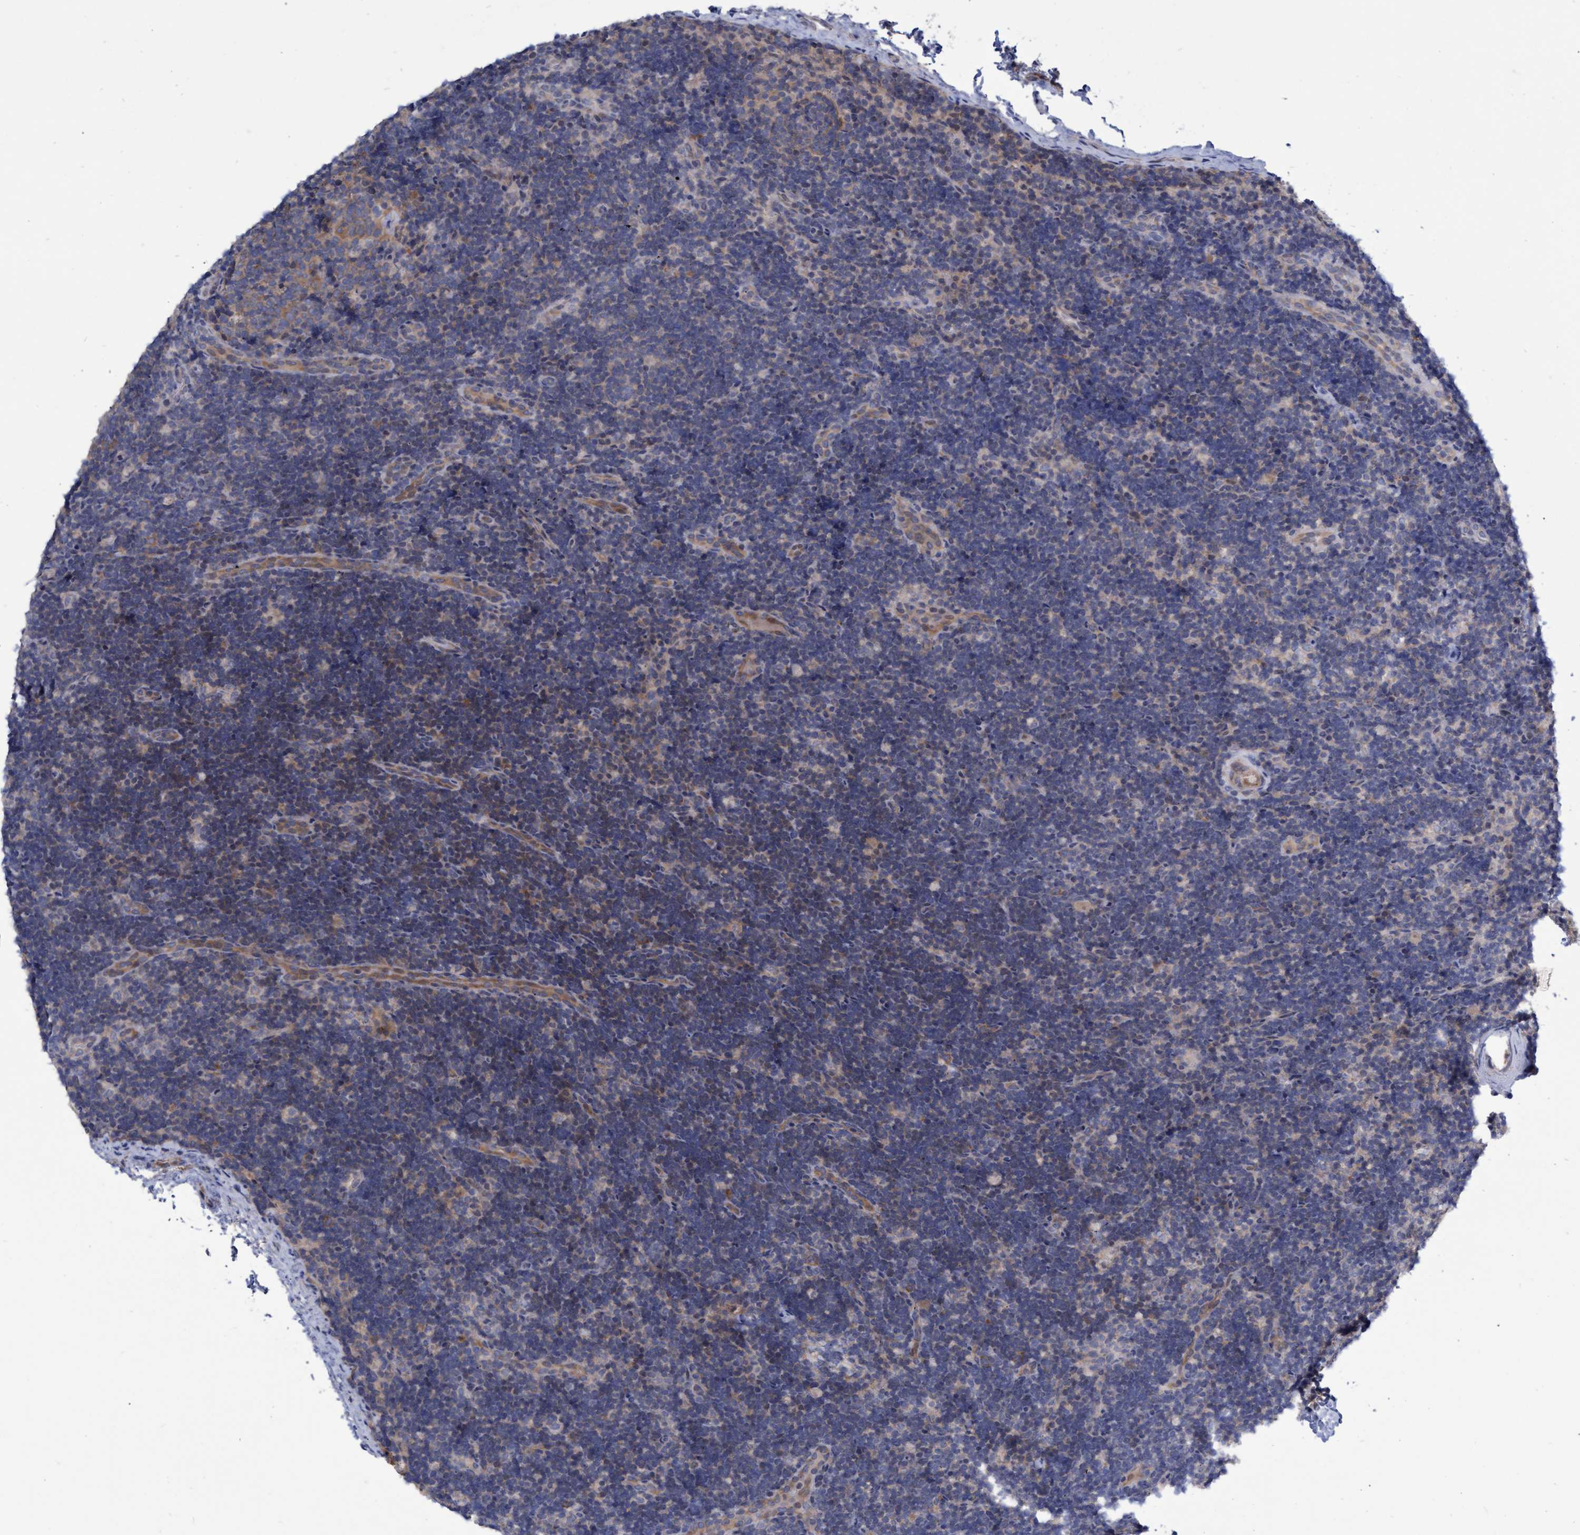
{"staining": {"intensity": "moderate", "quantity": ">75%", "location": "cytoplasmic/membranous"}, "tissue": "lymph node", "cell_type": "Germinal center cells", "image_type": "normal", "snomed": [{"axis": "morphology", "description": "Normal tissue, NOS"}, {"axis": "topography", "description": "Lymph node"}], "caption": "The photomicrograph demonstrates immunohistochemical staining of benign lymph node. There is moderate cytoplasmic/membranous staining is seen in about >75% of germinal center cells.", "gene": "ABCF2", "patient": {"sex": "female", "age": 14}}